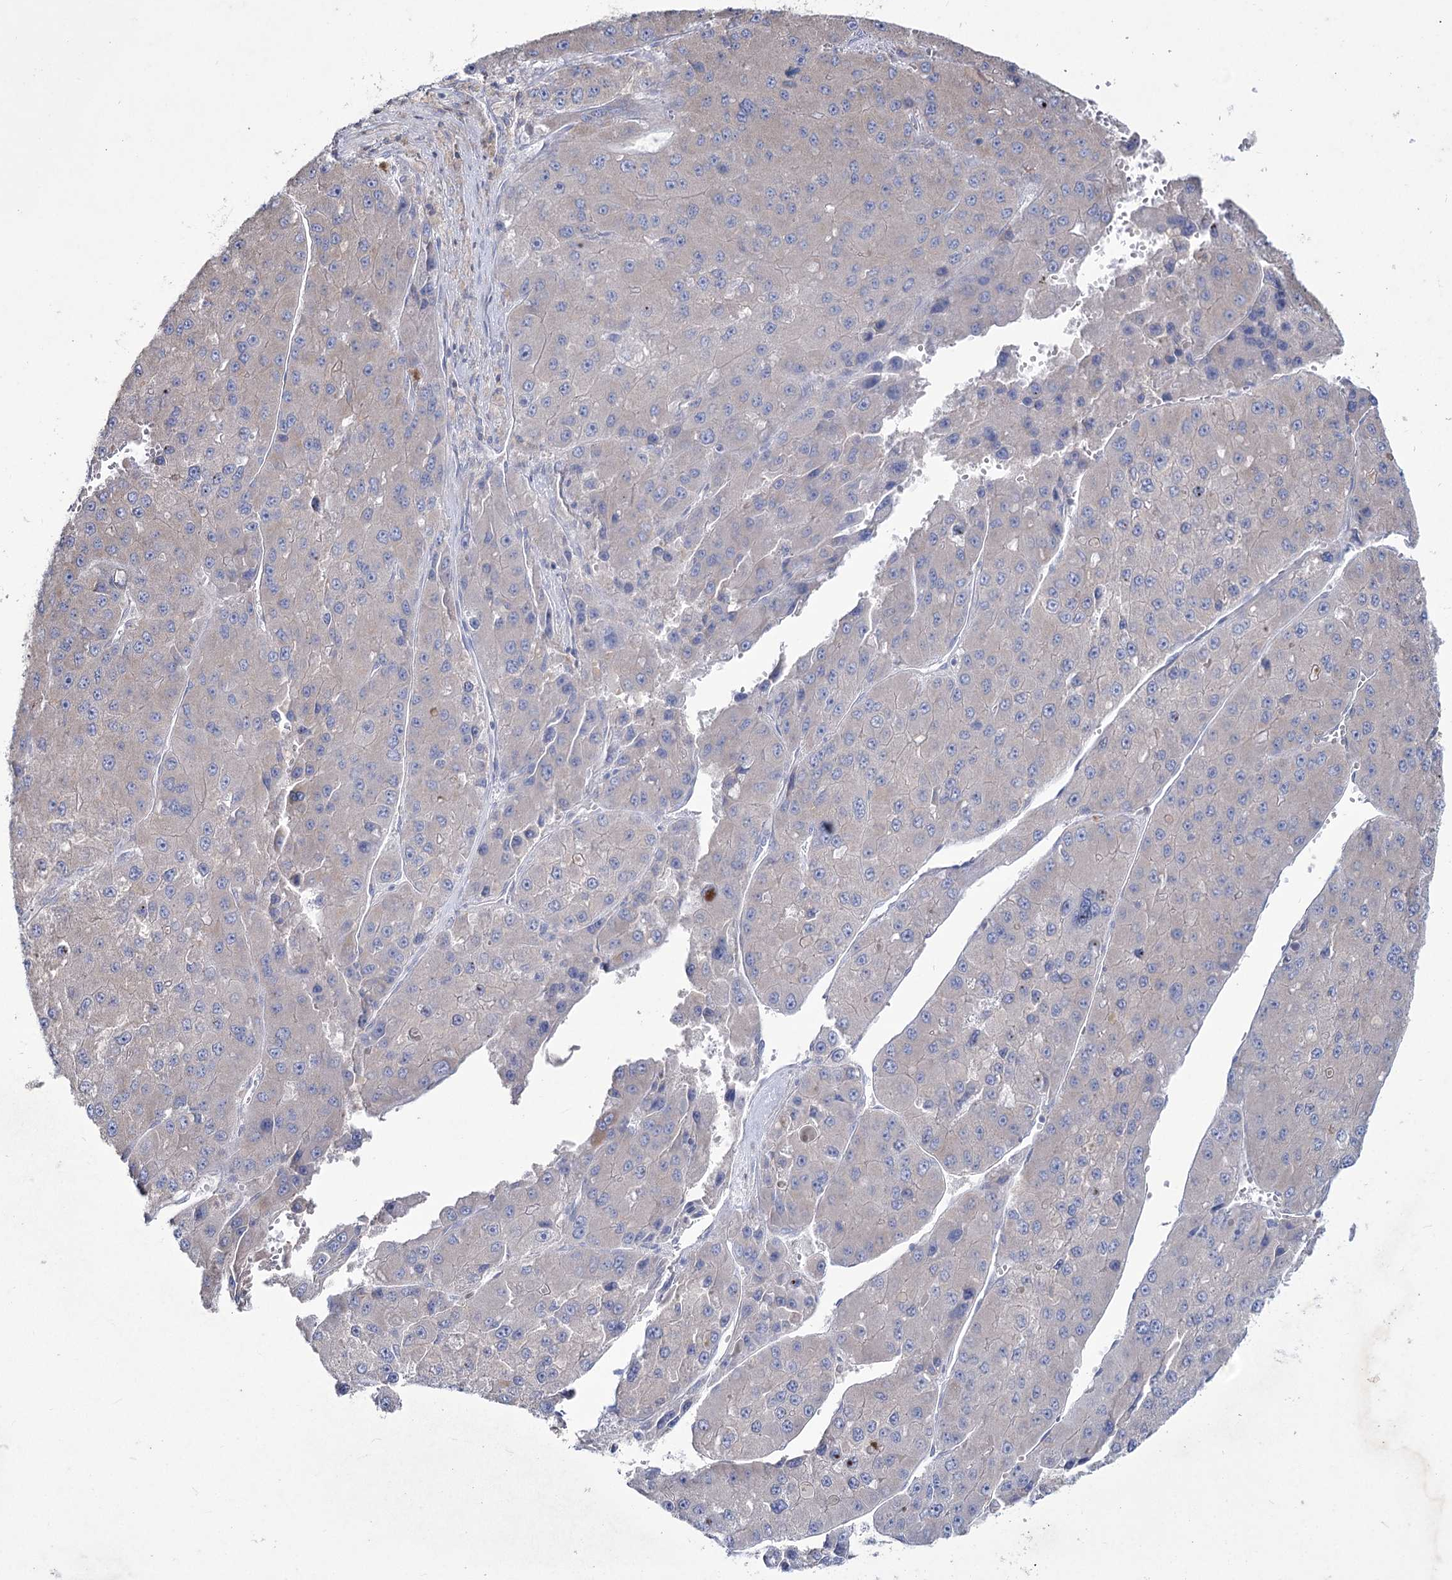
{"staining": {"intensity": "negative", "quantity": "none", "location": "none"}, "tissue": "liver cancer", "cell_type": "Tumor cells", "image_type": "cancer", "snomed": [{"axis": "morphology", "description": "Carcinoma, Hepatocellular, NOS"}, {"axis": "topography", "description": "Liver"}], "caption": "Micrograph shows no significant protein positivity in tumor cells of liver hepatocellular carcinoma. (IHC, brightfield microscopy, high magnification).", "gene": "NIPAL4", "patient": {"sex": "female", "age": 73}}